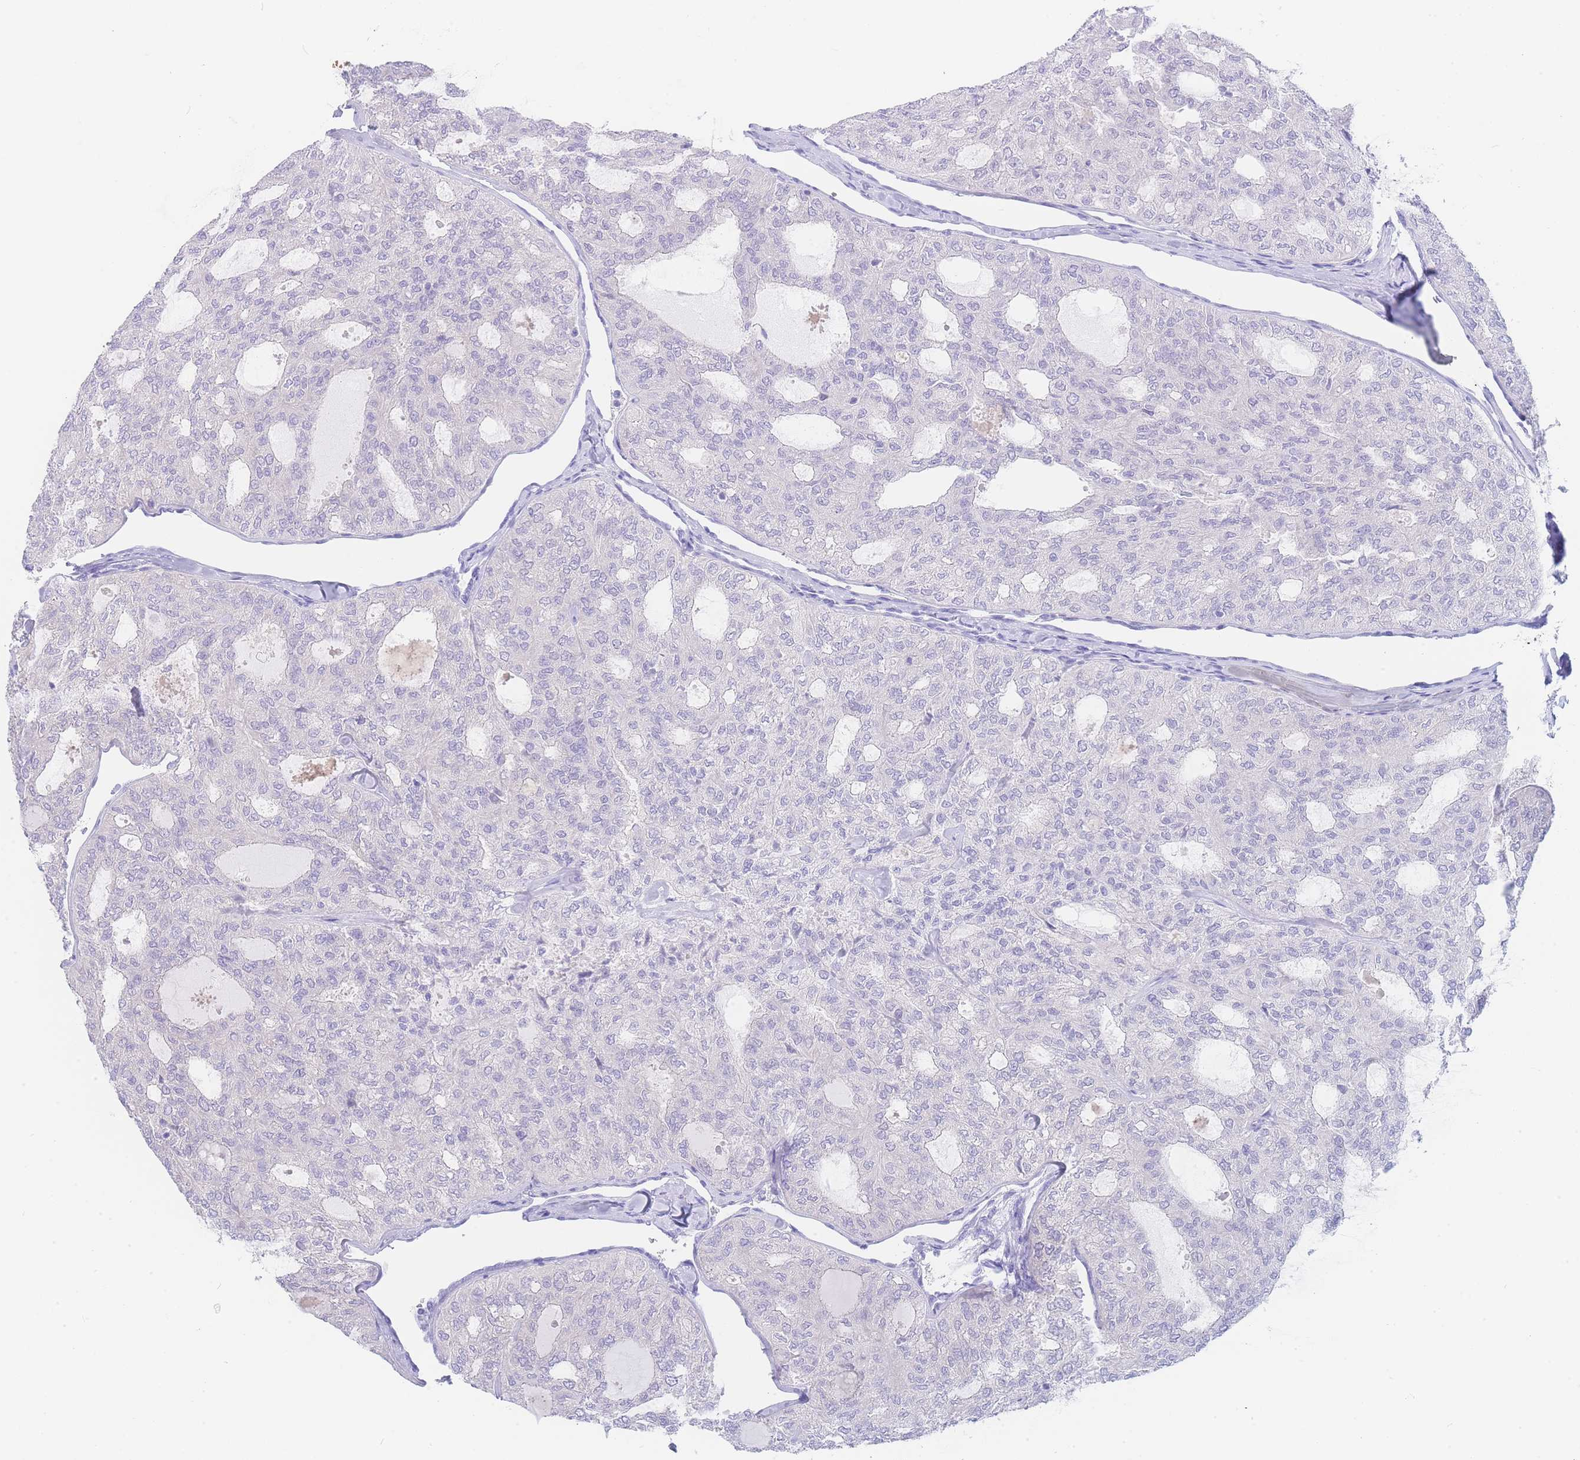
{"staining": {"intensity": "negative", "quantity": "none", "location": "none"}, "tissue": "thyroid cancer", "cell_type": "Tumor cells", "image_type": "cancer", "snomed": [{"axis": "morphology", "description": "Follicular adenoma carcinoma, NOS"}, {"axis": "topography", "description": "Thyroid gland"}], "caption": "This image is of thyroid cancer (follicular adenoma carcinoma) stained with IHC to label a protein in brown with the nuclei are counter-stained blue. There is no positivity in tumor cells.", "gene": "LZTFL1", "patient": {"sex": "male", "age": 75}}